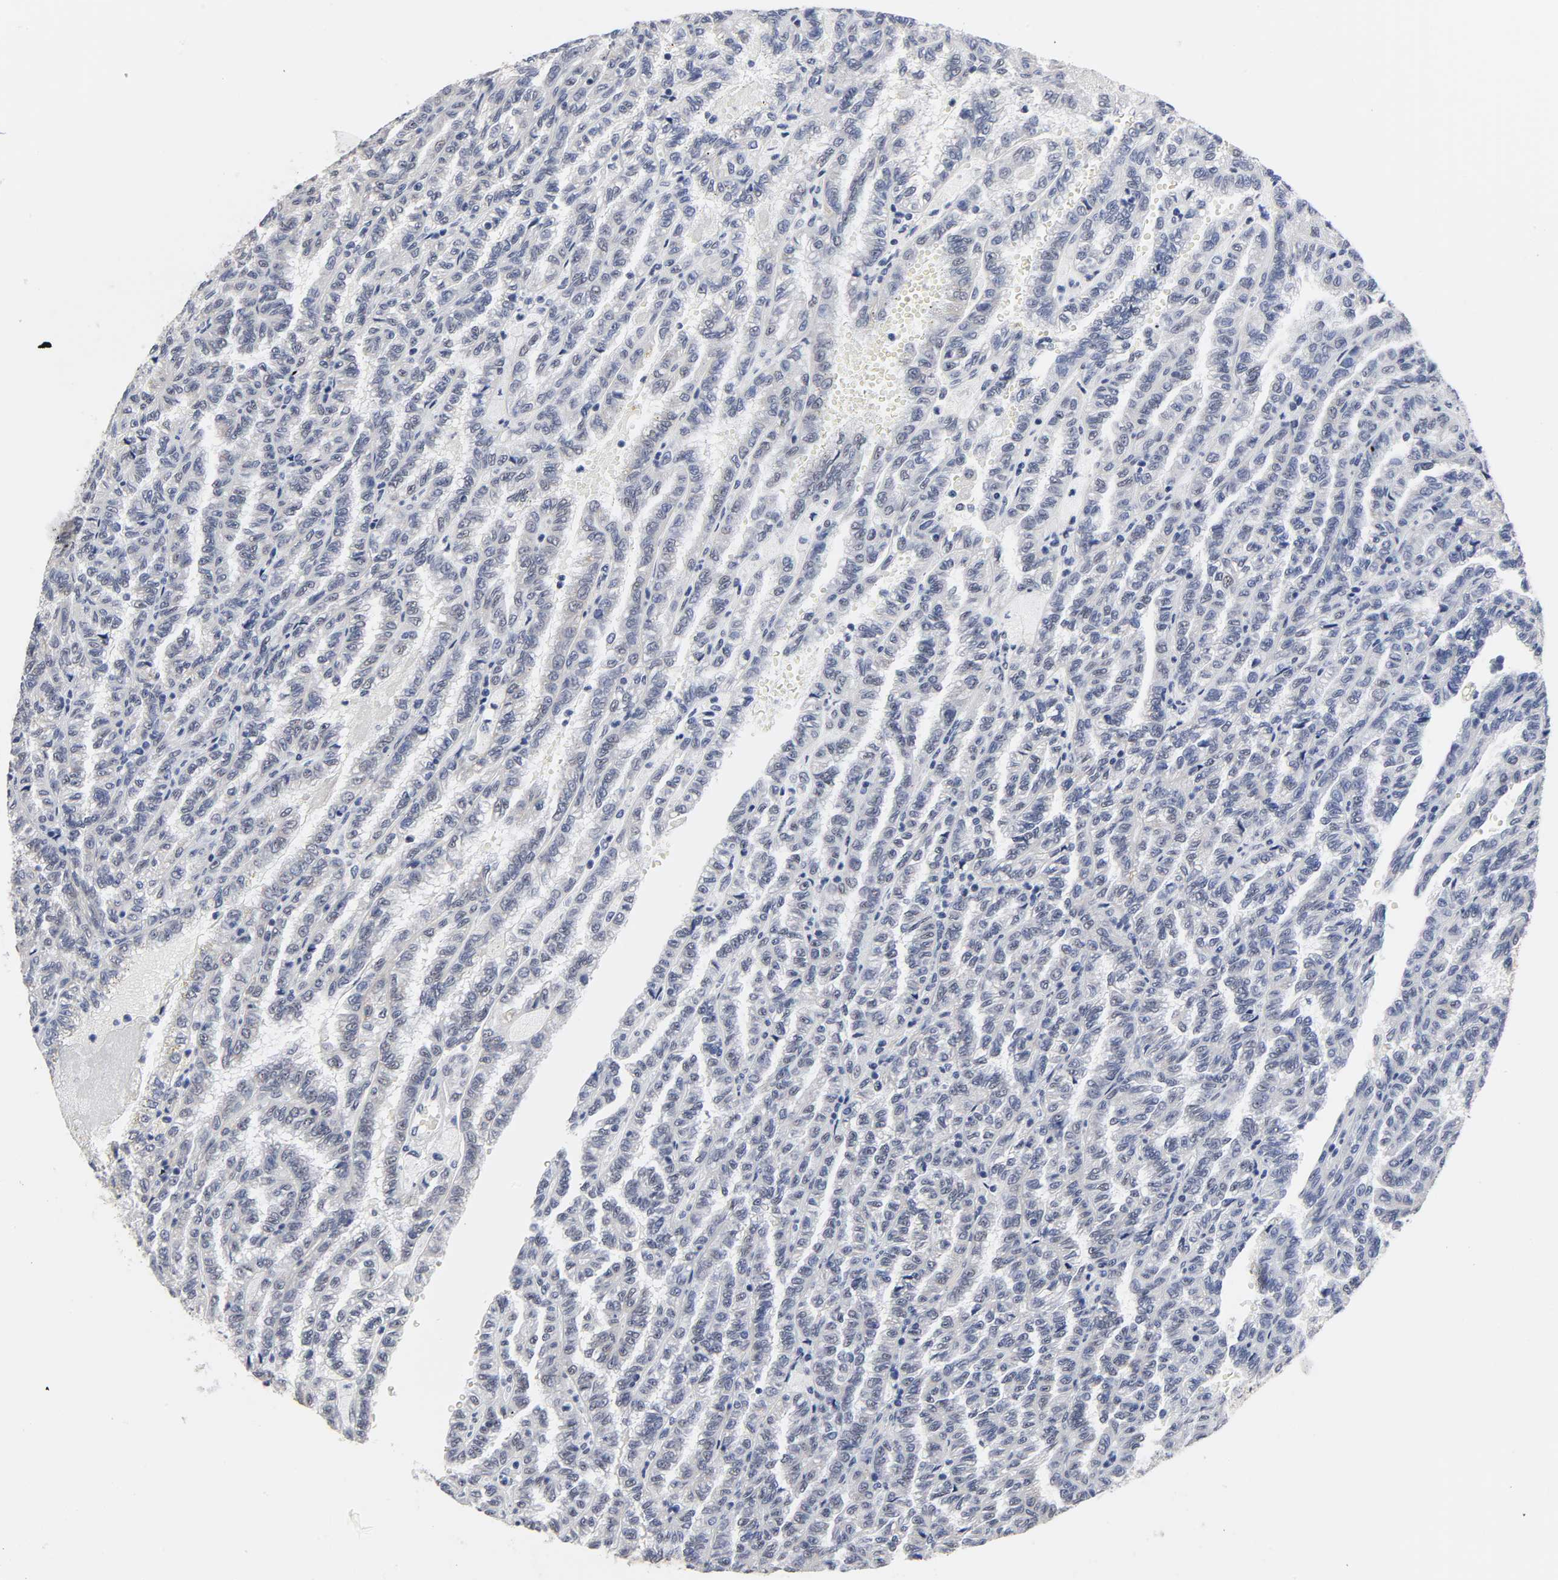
{"staining": {"intensity": "negative", "quantity": "none", "location": "none"}, "tissue": "renal cancer", "cell_type": "Tumor cells", "image_type": "cancer", "snomed": [{"axis": "morphology", "description": "Inflammation, NOS"}, {"axis": "morphology", "description": "Adenocarcinoma, NOS"}, {"axis": "topography", "description": "Kidney"}], "caption": "Immunohistochemistry histopathology image of neoplastic tissue: human renal cancer stained with DAB (3,3'-diaminobenzidine) displays no significant protein expression in tumor cells.", "gene": "GRHL2", "patient": {"sex": "male", "age": 68}}